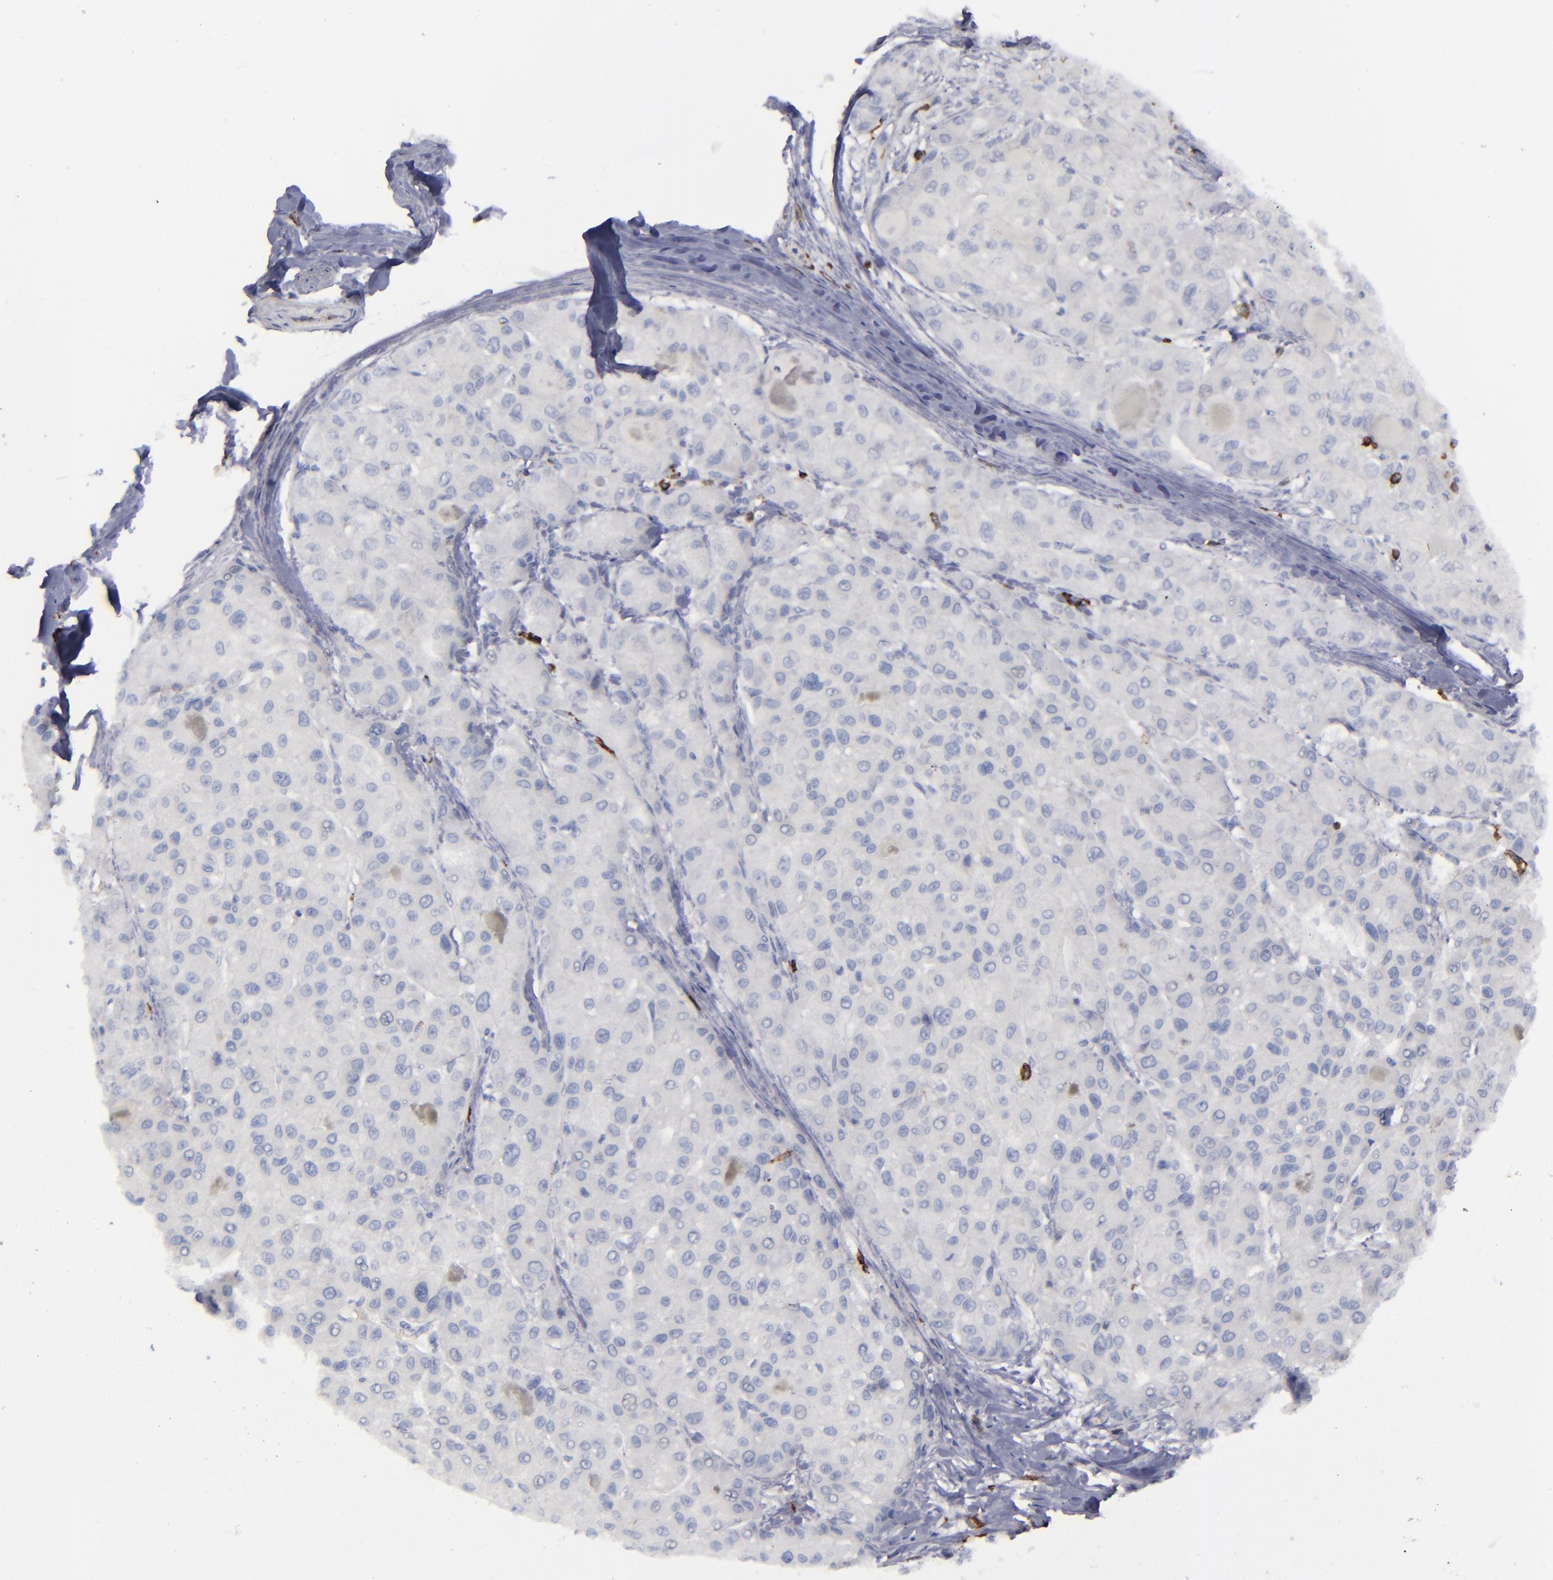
{"staining": {"intensity": "negative", "quantity": "none", "location": "none"}, "tissue": "liver cancer", "cell_type": "Tumor cells", "image_type": "cancer", "snomed": [{"axis": "morphology", "description": "Carcinoma, Hepatocellular, NOS"}, {"axis": "topography", "description": "Liver"}], "caption": "Immunohistochemical staining of human hepatocellular carcinoma (liver) displays no significant positivity in tumor cells. (DAB (3,3'-diaminobenzidine) IHC with hematoxylin counter stain).", "gene": "CD27", "patient": {"sex": "male", "age": 80}}